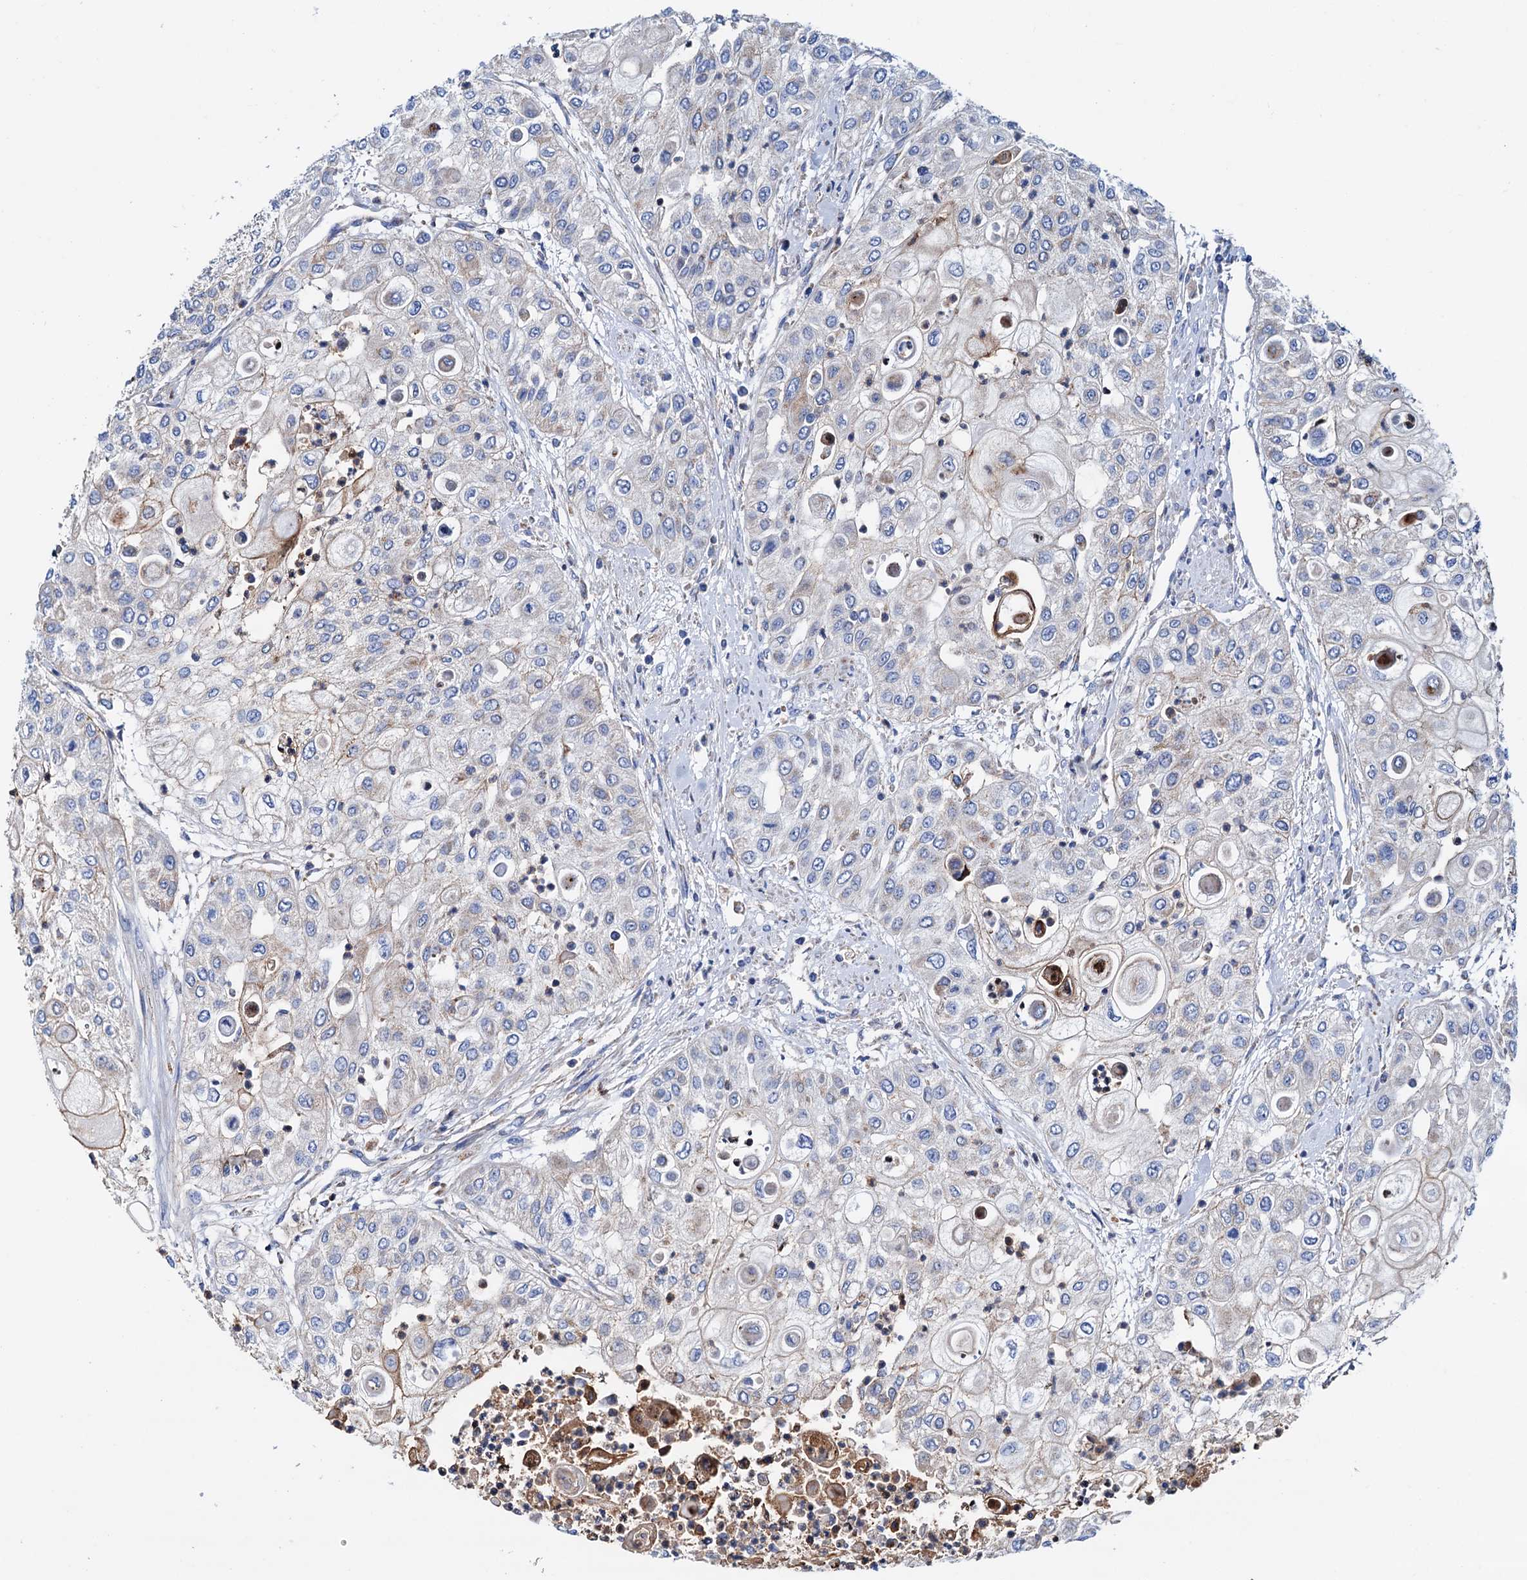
{"staining": {"intensity": "weak", "quantity": "<25%", "location": "cytoplasmic/membranous"}, "tissue": "urothelial cancer", "cell_type": "Tumor cells", "image_type": "cancer", "snomed": [{"axis": "morphology", "description": "Urothelial carcinoma, High grade"}, {"axis": "topography", "description": "Urinary bladder"}], "caption": "The photomicrograph demonstrates no staining of tumor cells in urothelial cancer.", "gene": "RASSF9", "patient": {"sex": "female", "age": 79}}